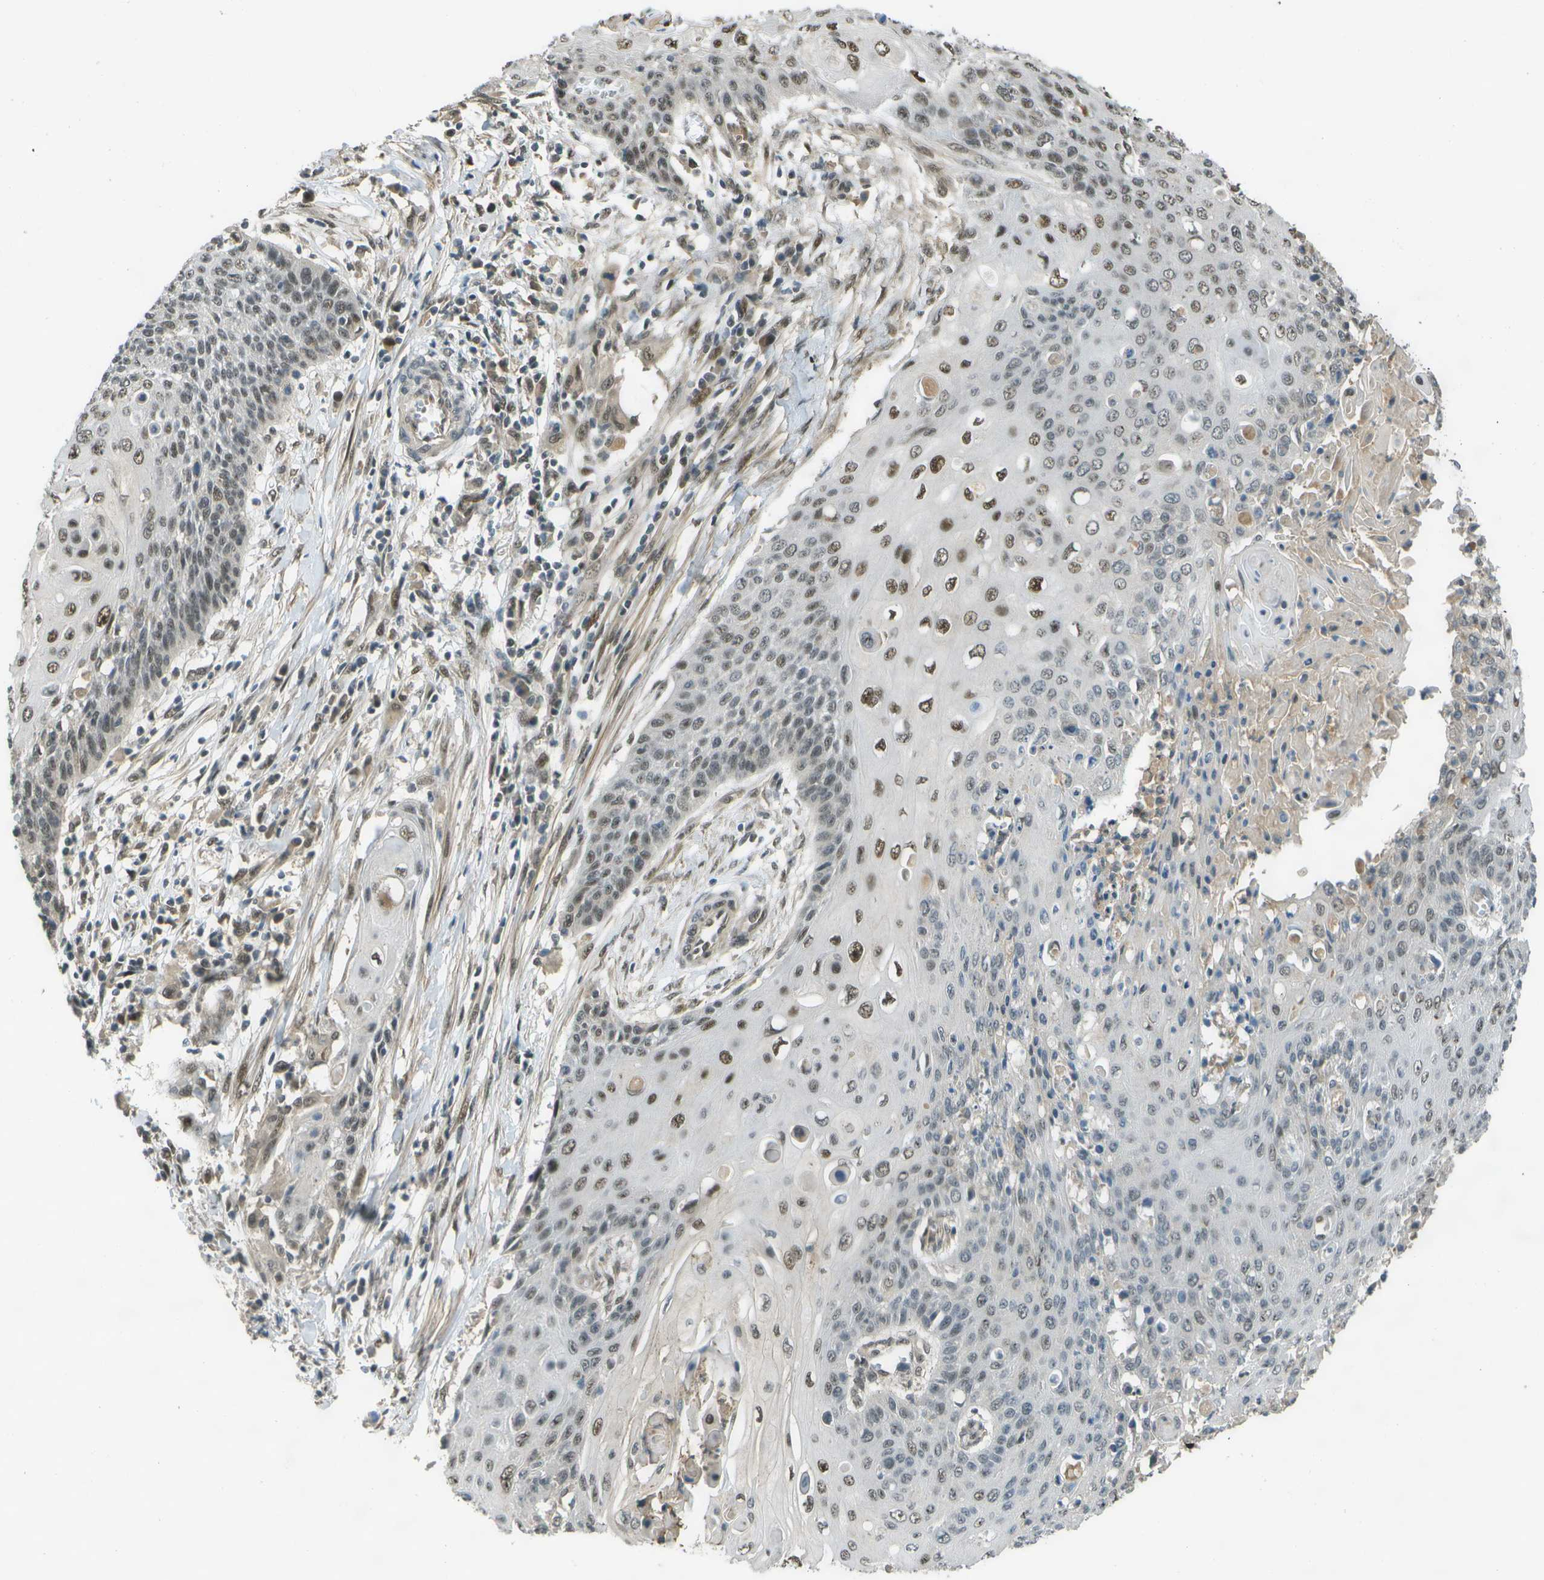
{"staining": {"intensity": "moderate", "quantity": "<25%", "location": "nuclear"}, "tissue": "cervical cancer", "cell_type": "Tumor cells", "image_type": "cancer", "snomed": [{"axis": "morphology", "description": "Squamous cell carcinoma, NOS"}, {"axis": "topography", "description": "Cervix"}], "caption": "Human squamous cell carcinoma (cervical) stained with a protein marker displays moderate staining in tumor cells.", "gene": "GANC", "patient": {"sex": "female", "age": 39}}